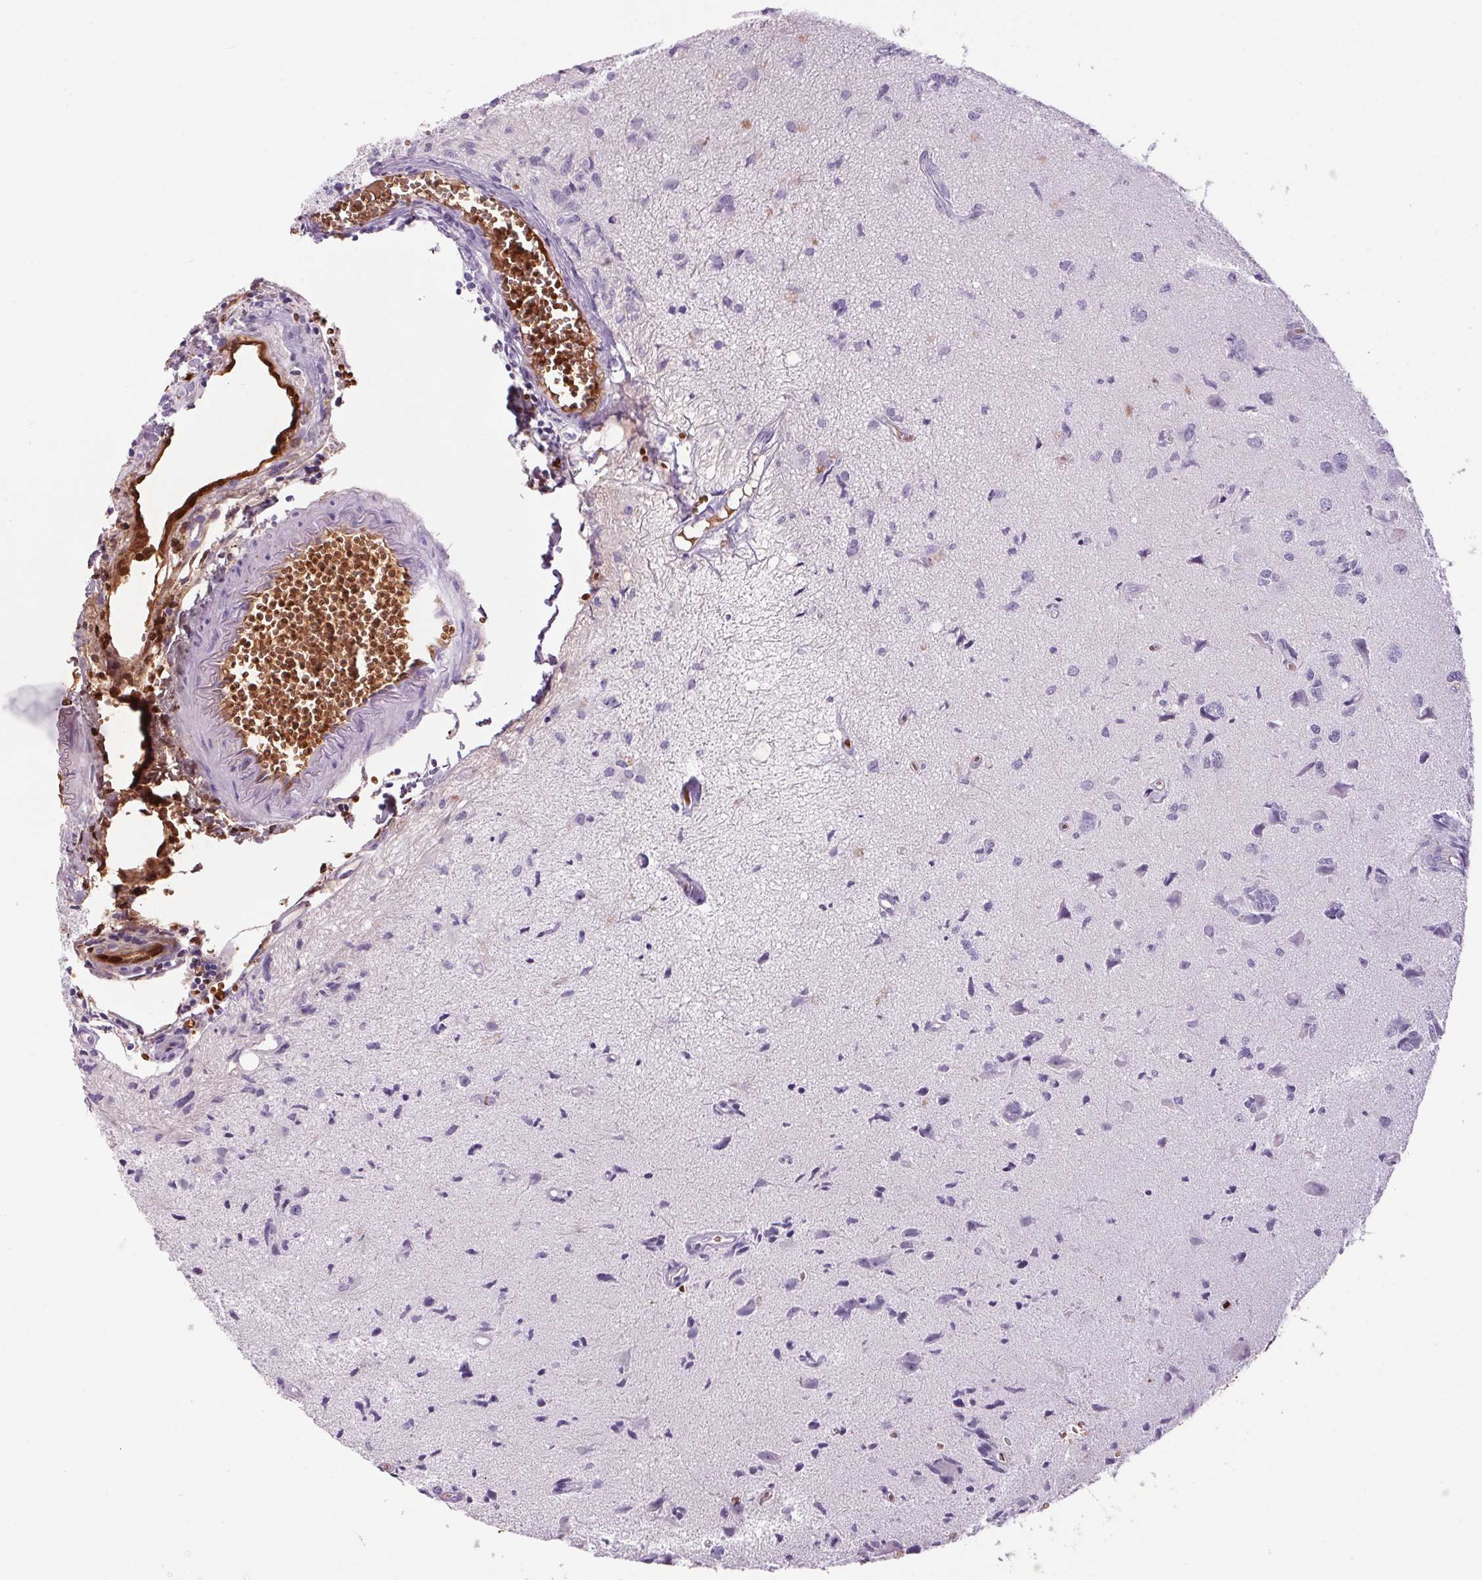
{"staining": {"intensity": "negative", "quantity": "none", "location": "none"}, "tissue": "glioma", "cell_type": "Tumor cells", "image_type": "cancer", "snomed": [{"axis": "morphology", "description": "Glioma, malignant, High grade"}, {"axis": "topography", "description": "Brain"}], "caption": "Protein analysis of malignant high-grade glioma demonstrates no significant positivity in tumor cells.", "gene": "HBQ1", "patient": {"sex": "male", "age": 67}}